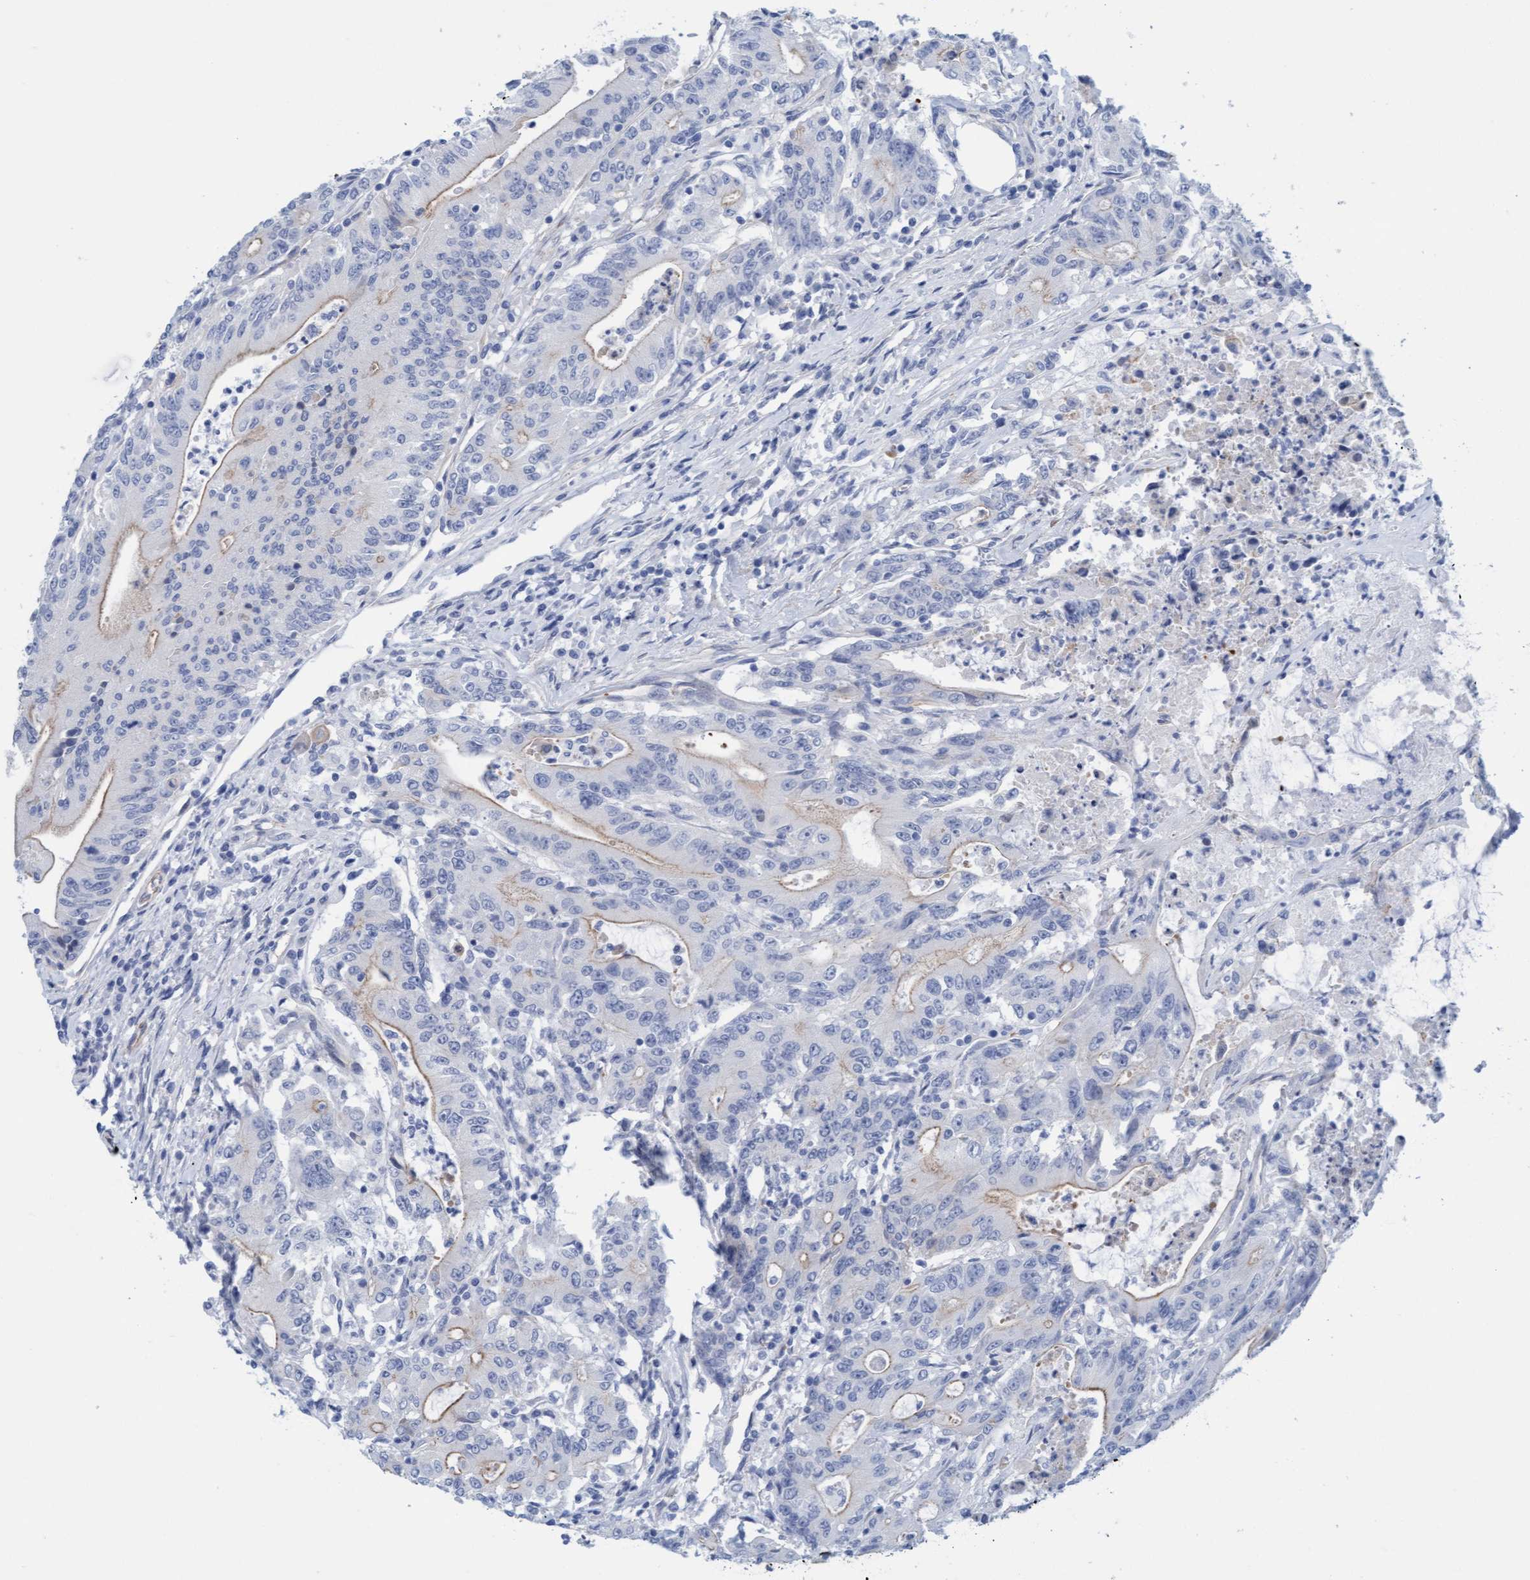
{"staining": {"intensity": "weak", "quantity": "<25%", "location": "cytoplasmic/membranous"}, "tissue": "colorectal cancer", "cell_type": "Tumor cells", "image_type": "cancer", "snomed": [{"axis": "morphology", "description": "Adenocarcinoma, NOS"}, {"axis": "topography", "description": "Colon"}], "caption": "A high-resolution micrograph shows immunohistochemistry (IHC) staining of colorectal adenocarcinoma, which demonstrates no significant staining in tumor cells.", "gene": "MTFR1", "patient": {"sex": "female", "age": 77}}